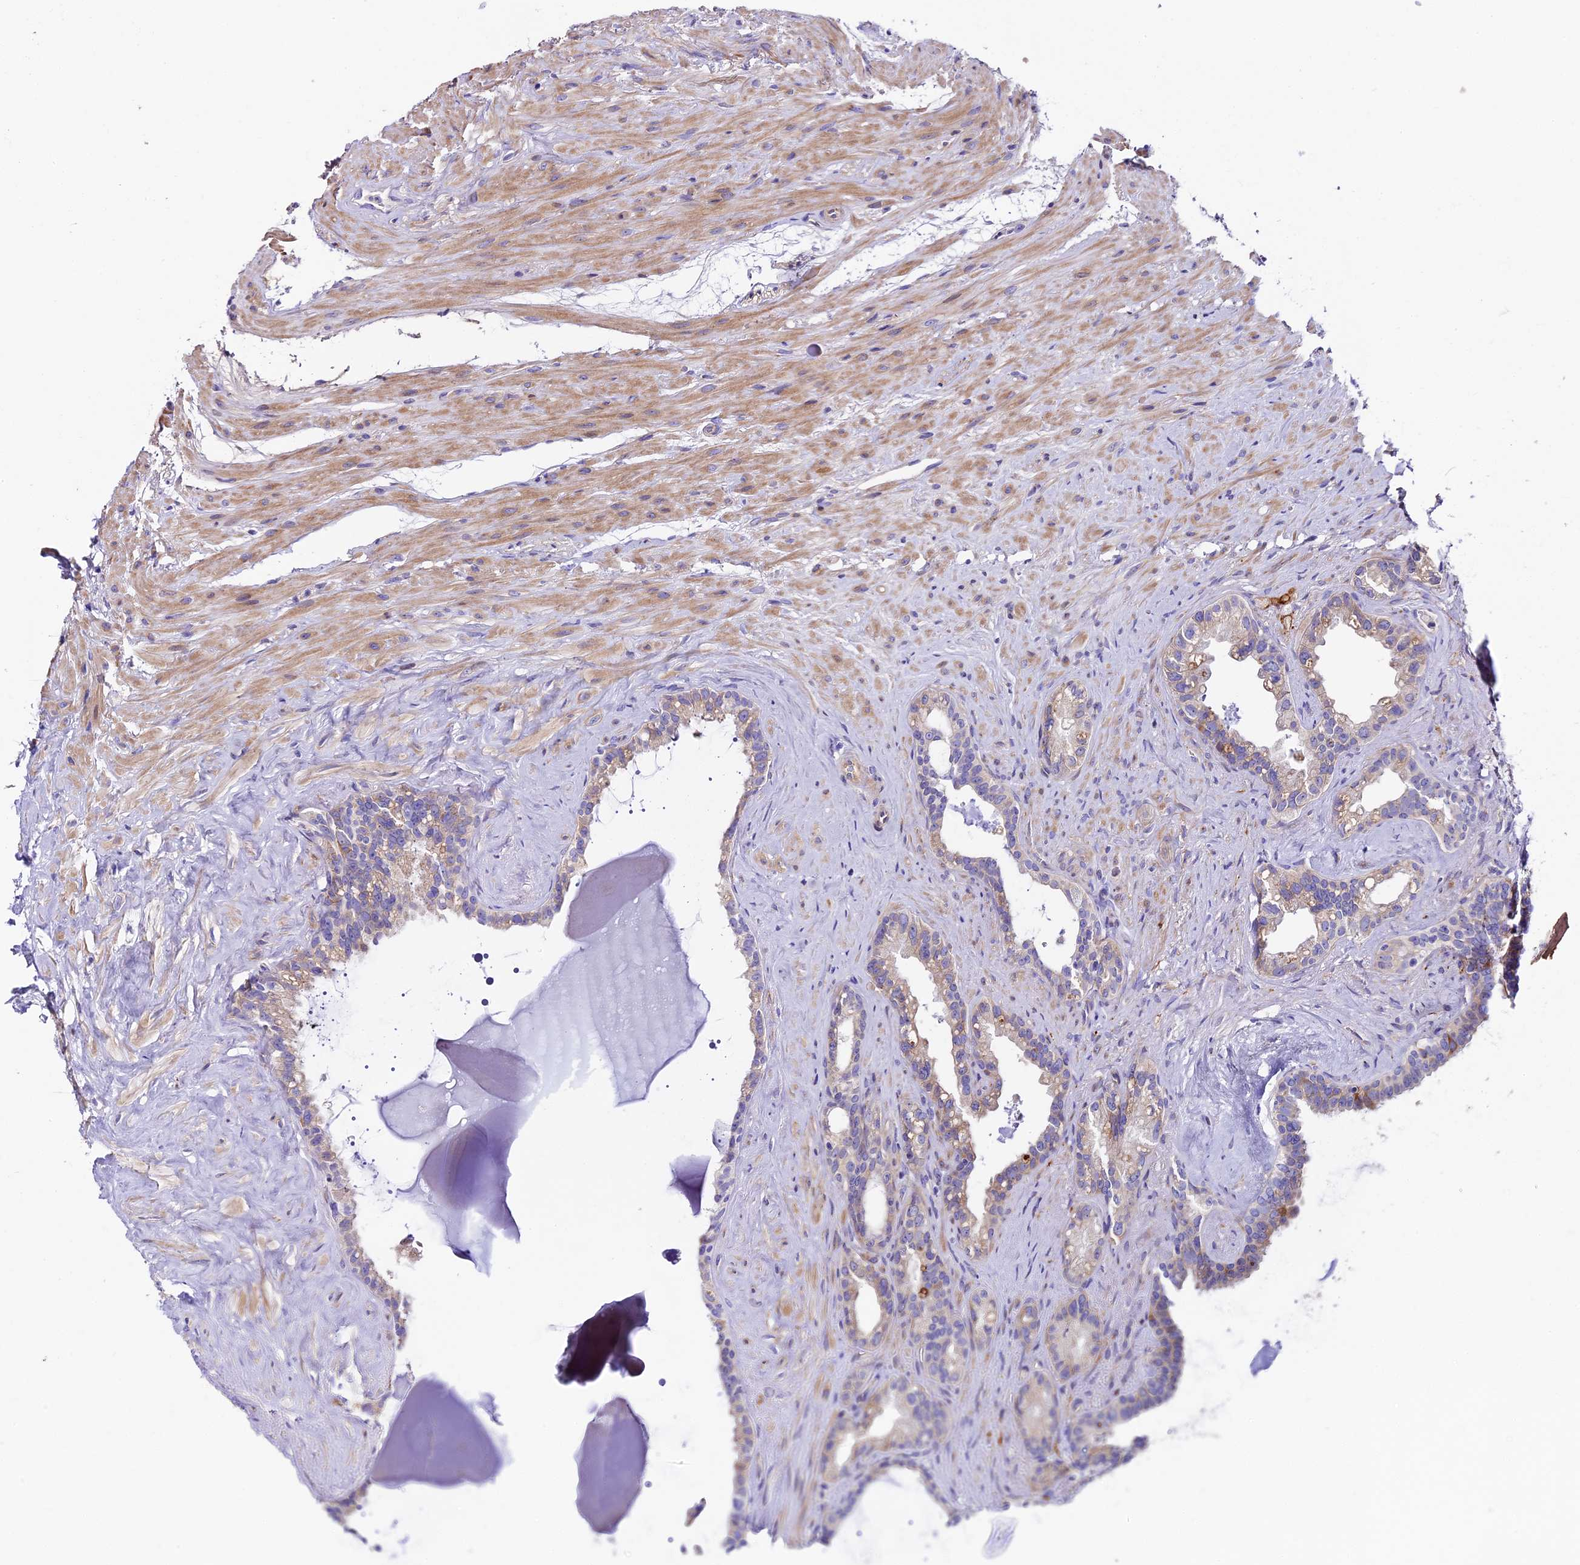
{"staining": {"intensity": "moderate", "quantity": "25%-75%", "location": "cytoplasmic/membranous"}, "tissue": "seminal vesicle", "cell_type": "Glandular cells", "image_type": "normal", "snomed": [{"axis": "morphology", "description": "Normal tissue, NOS"}, {"axis": "topography", "description": "Prostate"}, {"axis": "topography", "description": "Seminal veicle"}], "caption": "Seminal vesicle stained with DAB (3,3'-diaminobenzidine) IHC reveals medium levels of moderate cytoplasmic/membranous positivity in about 25%-75% of glandular cells. (Stains: DAB (3,3'-diaminobenzidine) in brown, nuclei in blue, Microscopy: brightfield microscopy at high magnification).", "gene": "PIGU", "patient": {"sex": "male", "age": 79}}